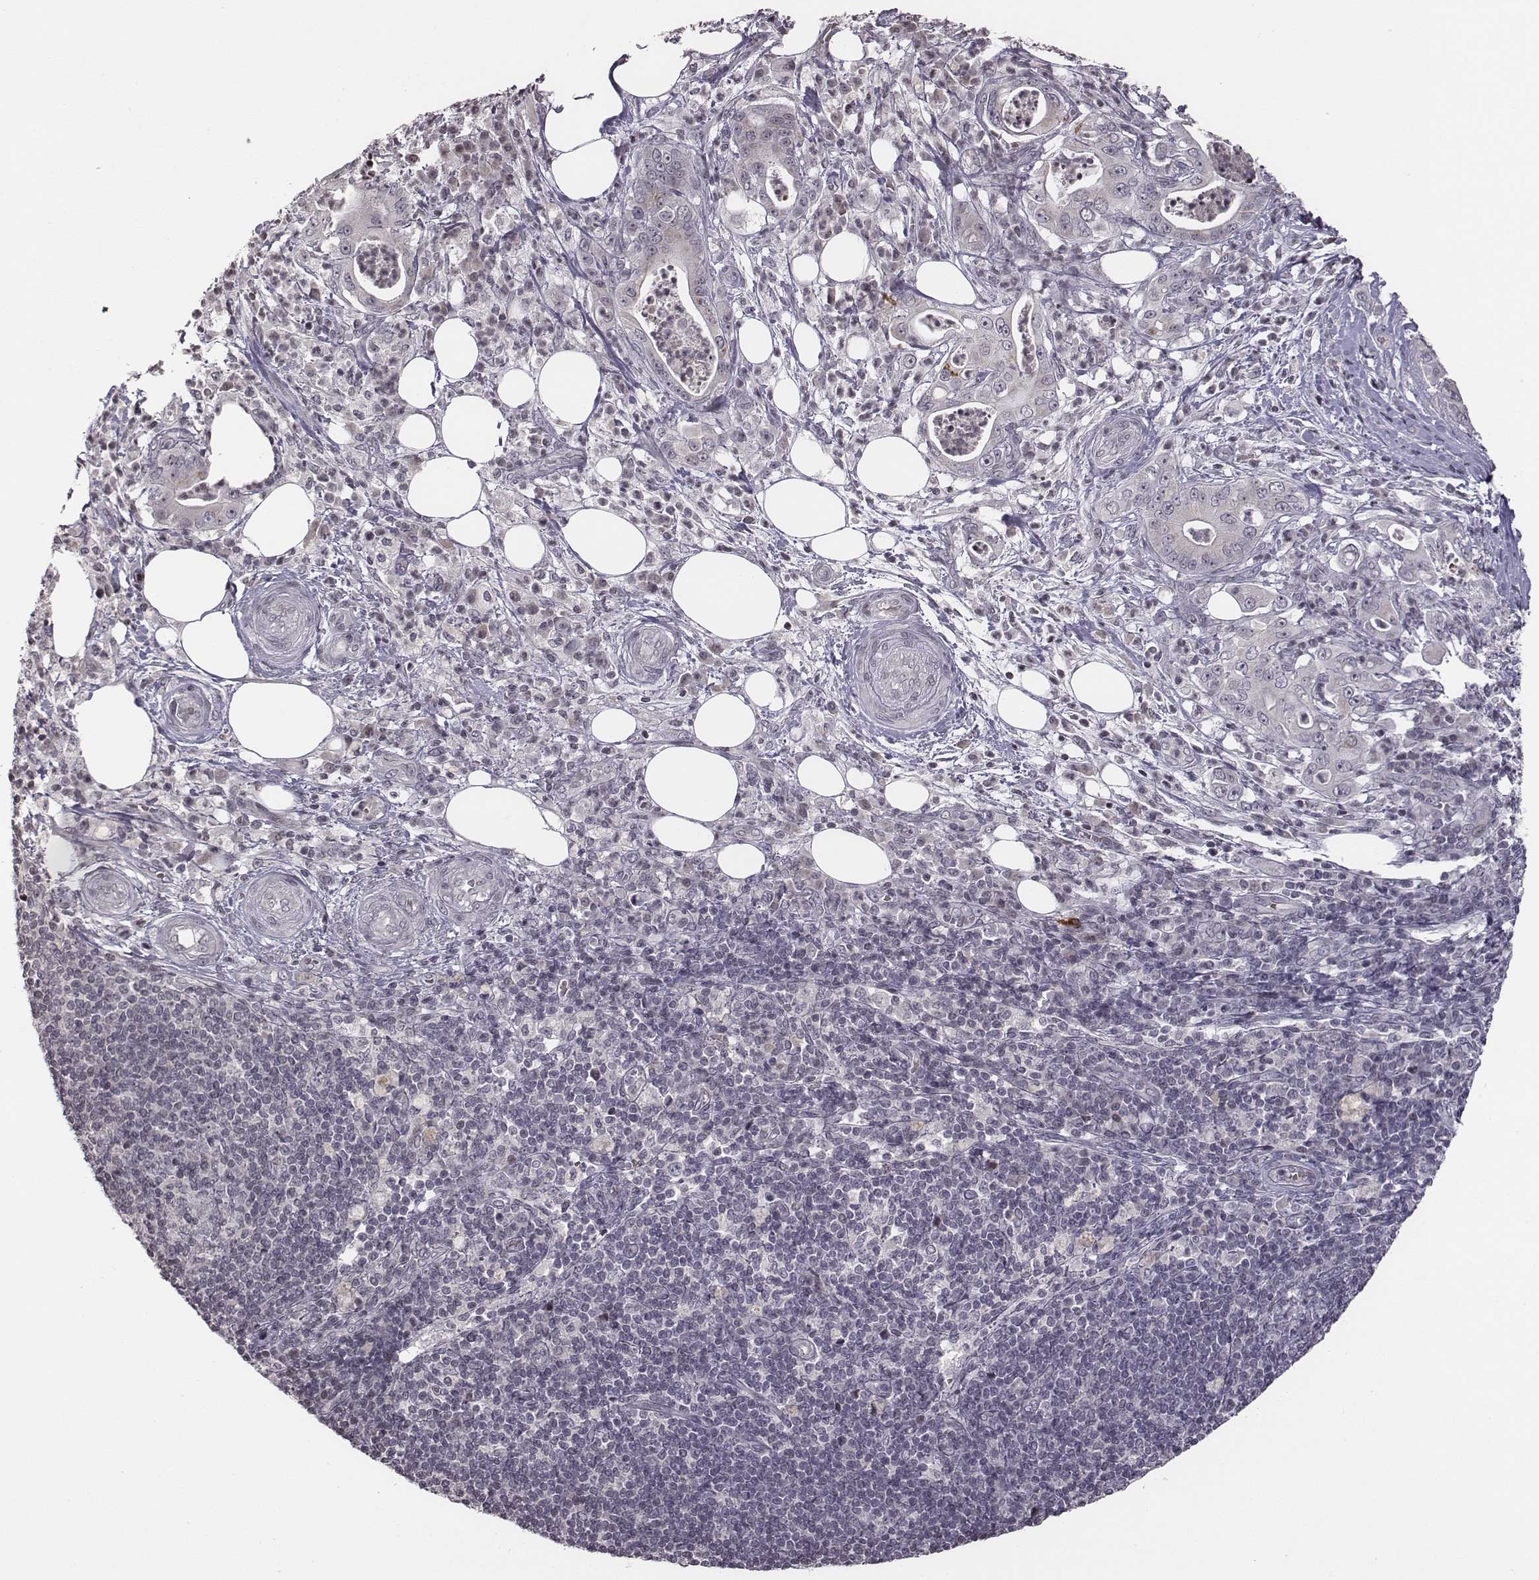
{"staining": {"intensity": "negative", "quantity": "none", "location": "none"}, "tissue": "pancreatic cancer", "cell_type": "Tumor cells", "image_type": "cancer", "snomed": [{"axis": "morphology", "description": "Adenocarcinoma, NOS"}, {"axis": "topography", "description": "Pancreas"}], "caption": "High magnification brightfield microscopy of pancreatic cancer (adenocarcinoma) stained with DAB (3,3'-diaminobenzidine) (brown) and counterstained with hematoxylin (blue): tumor cells show no significant staining.", "gene": "GRM4", "patient": {"sex": "male", "age": 71}}